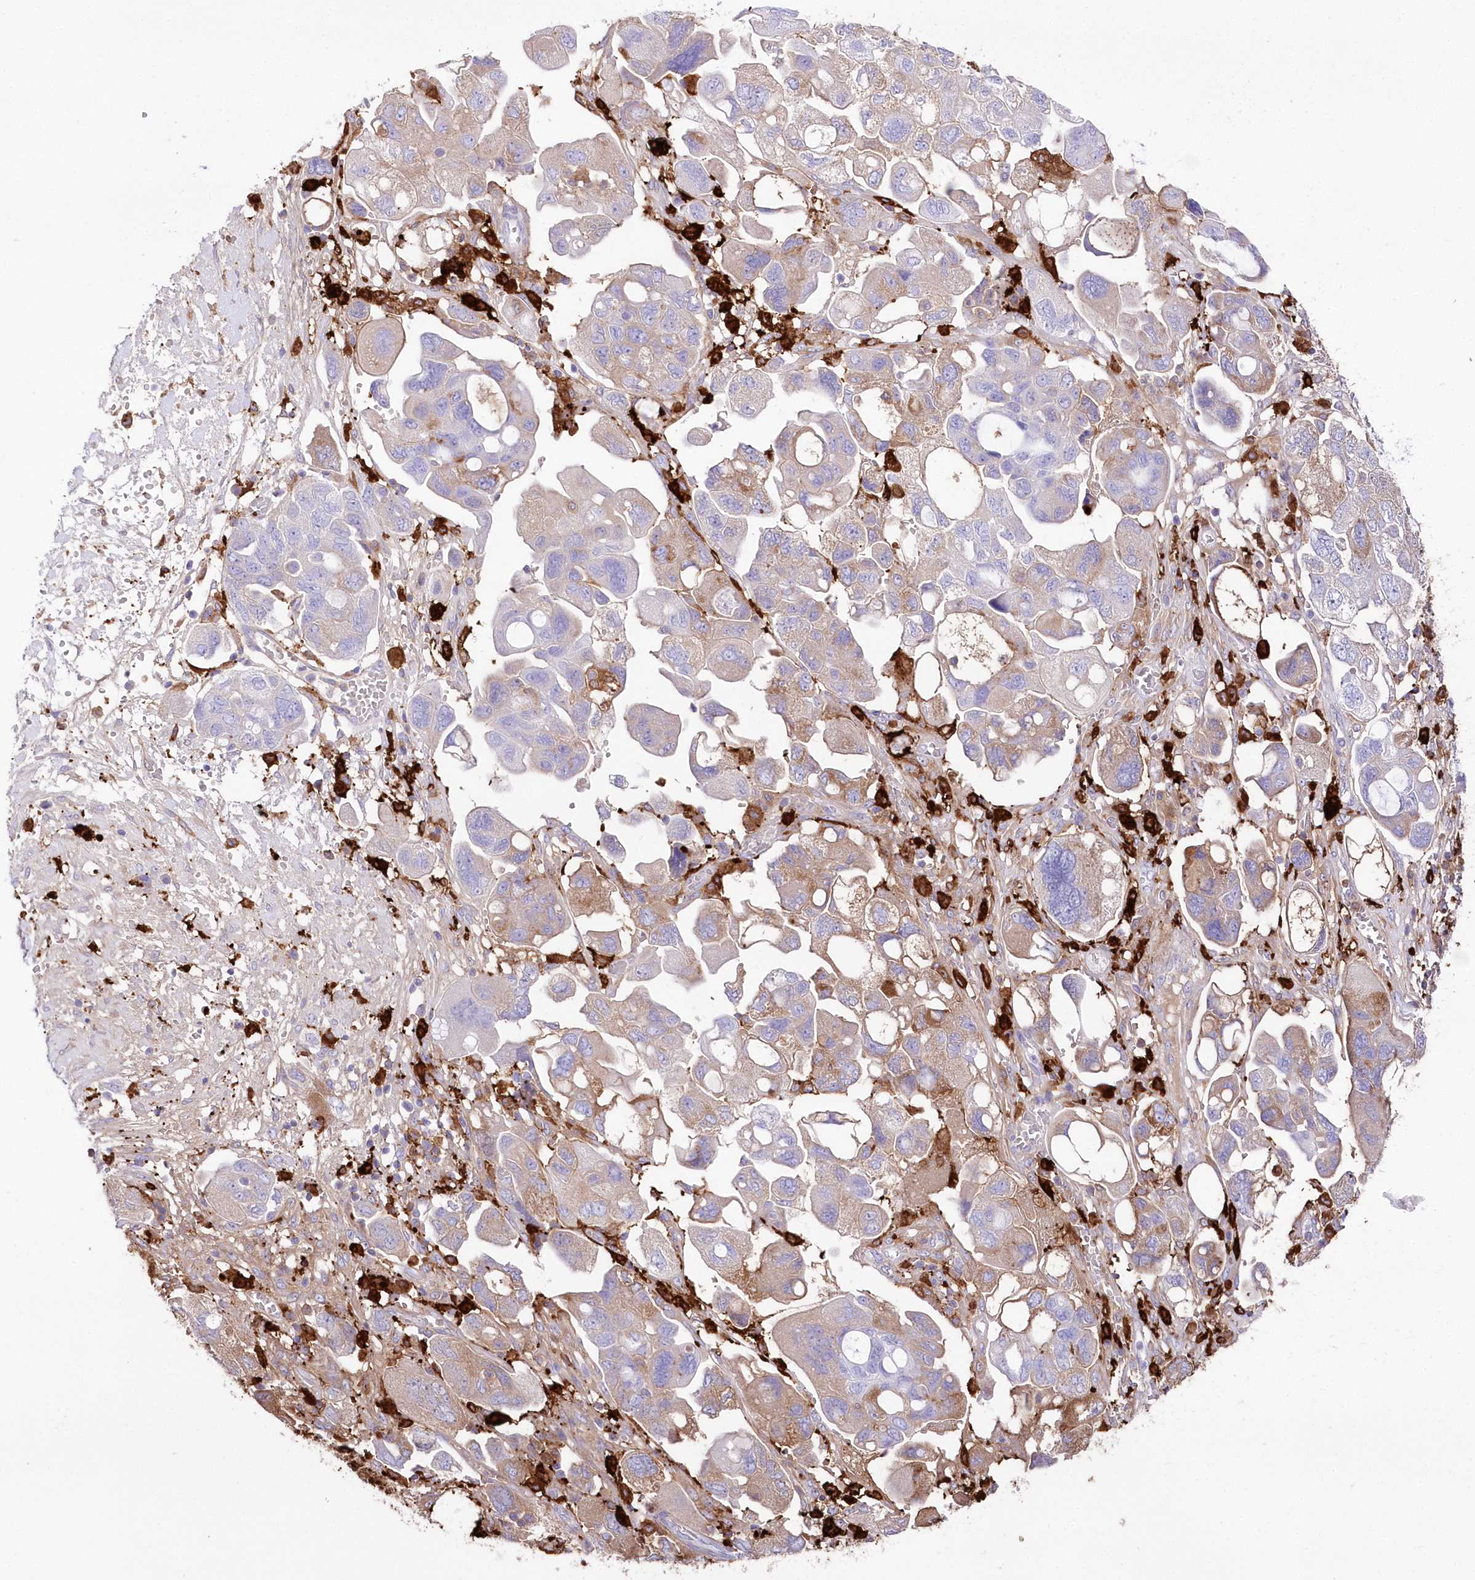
{"staining": {"intensity": "moderate", "quantity": "25%-75%", "location": "cytoplasmic/membranous"}, "tissue": "ovarian cancer", "cell_type": "Tumor cells", "image_type": "cancer", "snomed": [{"axis": "morphology", "description": "Carcinoma, NOS"}, {"axis": "morphology", "description": "Cystadenocarcinoma, serous, NOS"}, {"axis": "topography", "description": "Ovary"}], "caption": "Protein staining reveals moderate cytoplasmic/membranous positivity in approximately 25%-75% of tumor cells in carcinoma (ovarian). (brown staining indicates protein expression, while blue staining denotes nuclei).", "gene": "DNAJC19", "patient": {"sex": "female", "age": 69}}